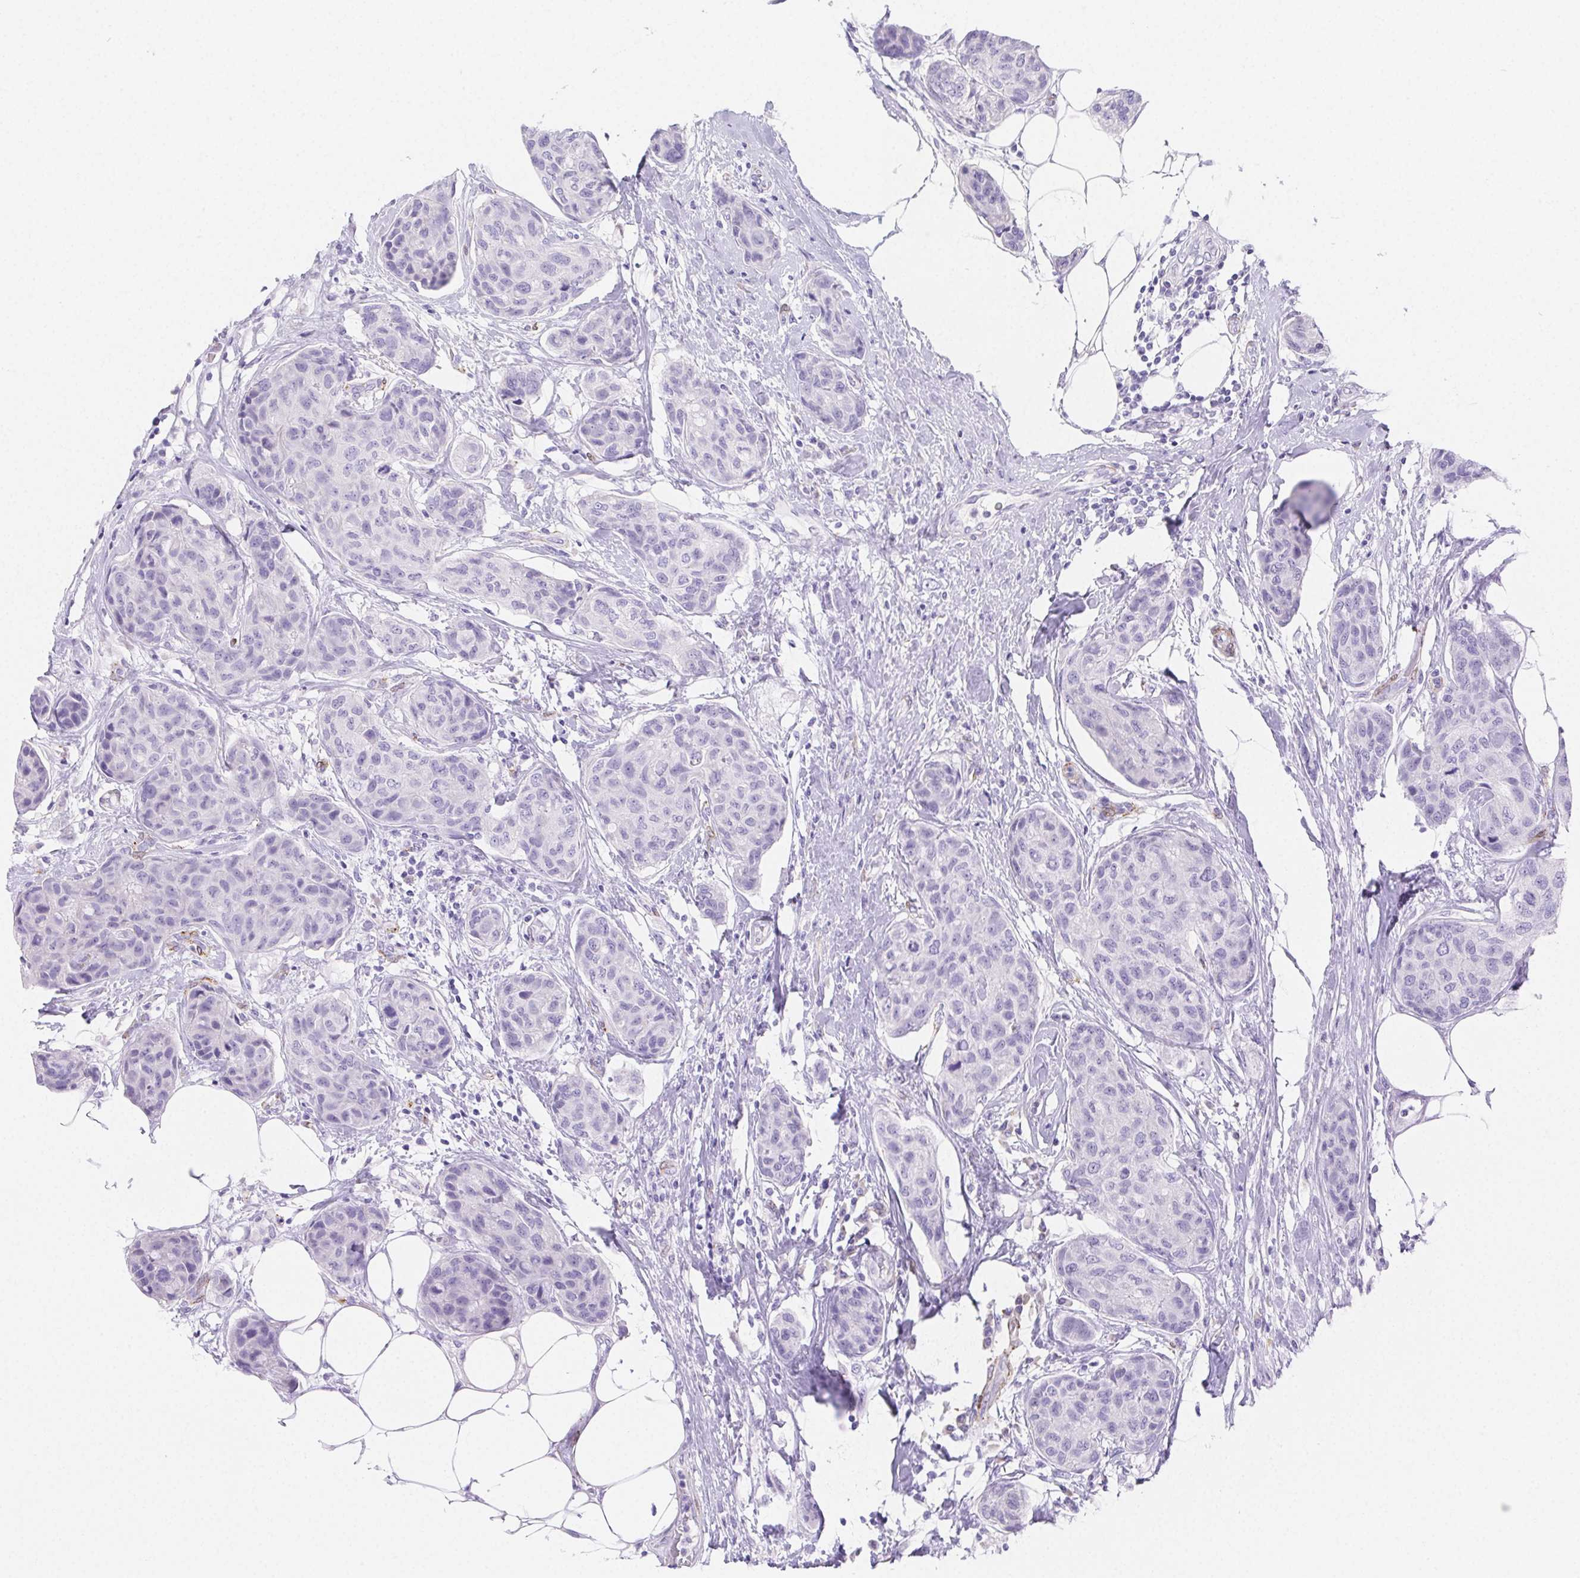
{"staining": {"intensity": "negative", "quantity": "none", "location": "none"}, "tissue": "breast cancer", "cell_type": "Tumor cells", "image_type": "cancer", "snomed": [{"axis": "morphology", "description": "Duct carcinoma"}, {"axis": "topography", "description": "Breast"}], "caption": "This image is of intraductal carcinoma (breast) stained with immunohistochemistry (IHC) to label a protein in brown with the nuclei are counter-stained blue. There is no positivity in tumor cells.", "gene": "HRC", "patient": {"sex": "female", "age": 80}}